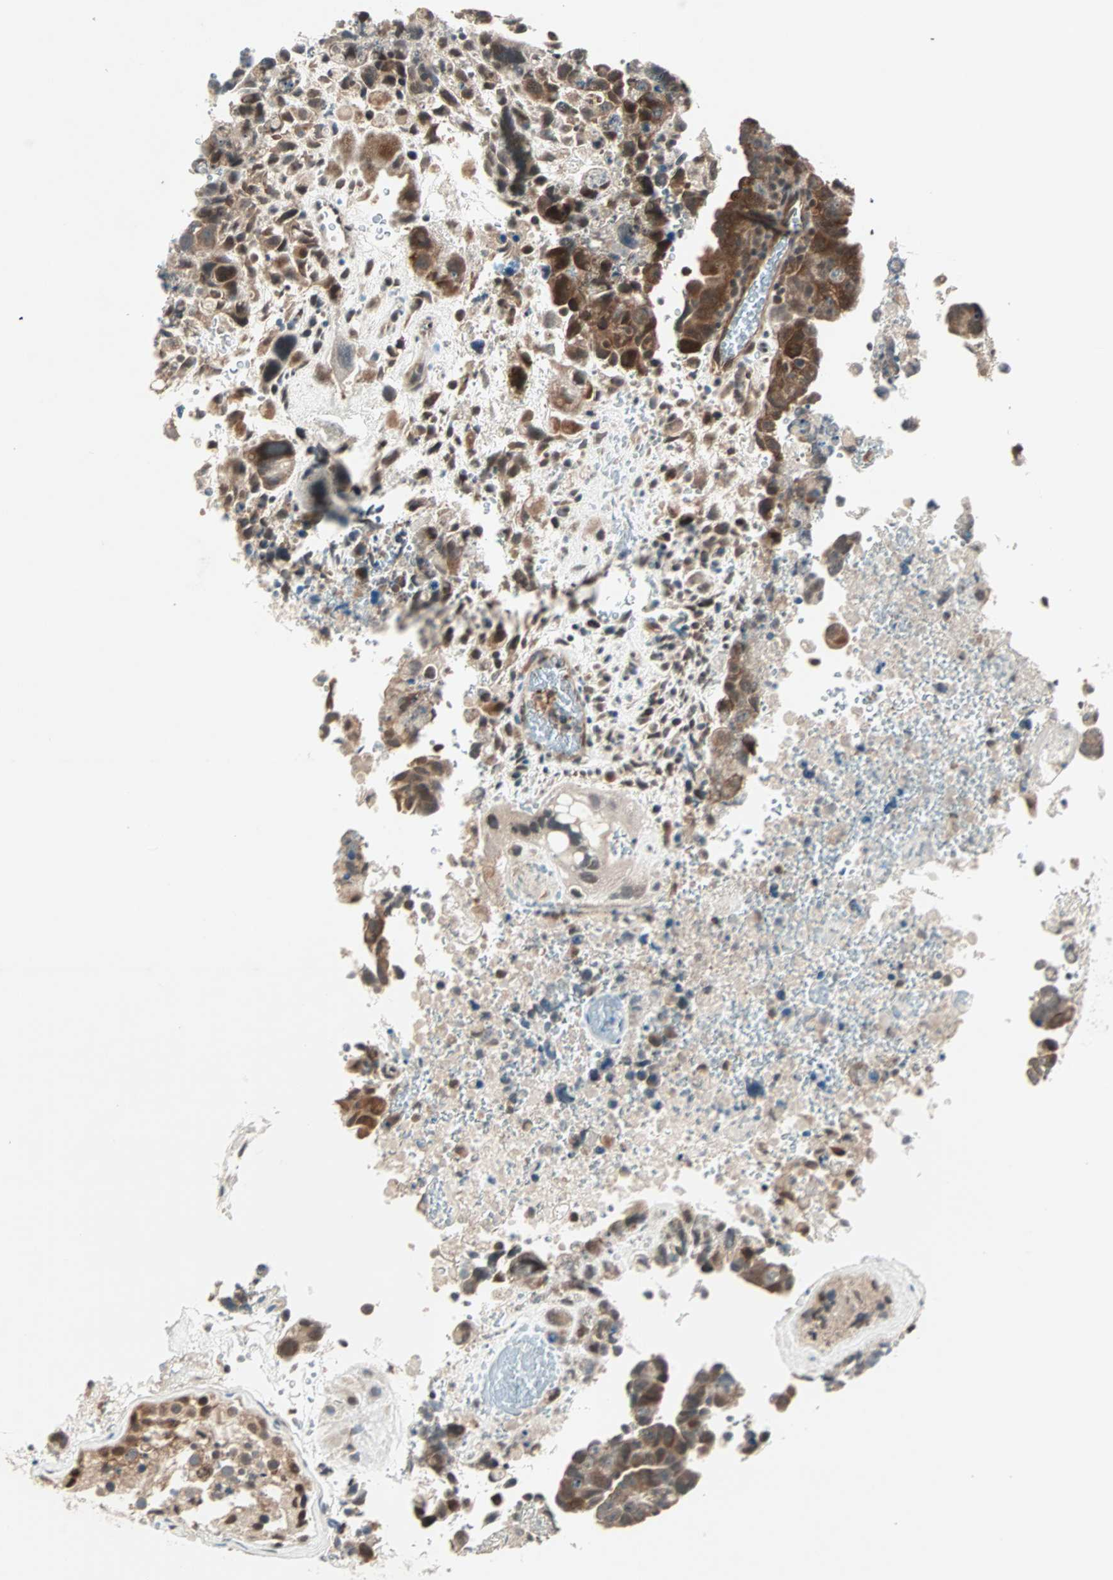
{"staining": {"intensity": "moderate", "quantity": ">75%", "location": "cytoplasmic/membranous"}, "tissue": "testis cancer", "cell_type": "Tumor cells", "image_type": "cancer", "snomed": [{"axis": "morphology", "description": "Carcinoma, Embryonal, NOS"}, {"axis": "topography", "description": "Testis"}], "caption": "Human testis embryonal carcinoma stained for a protein (brown) displays moderate cytoplasmic/membranous positive expression in approximately >75% of tumor cells.", "gene": "PGBD1", "patient": {"sex": "male", "age": 28}}